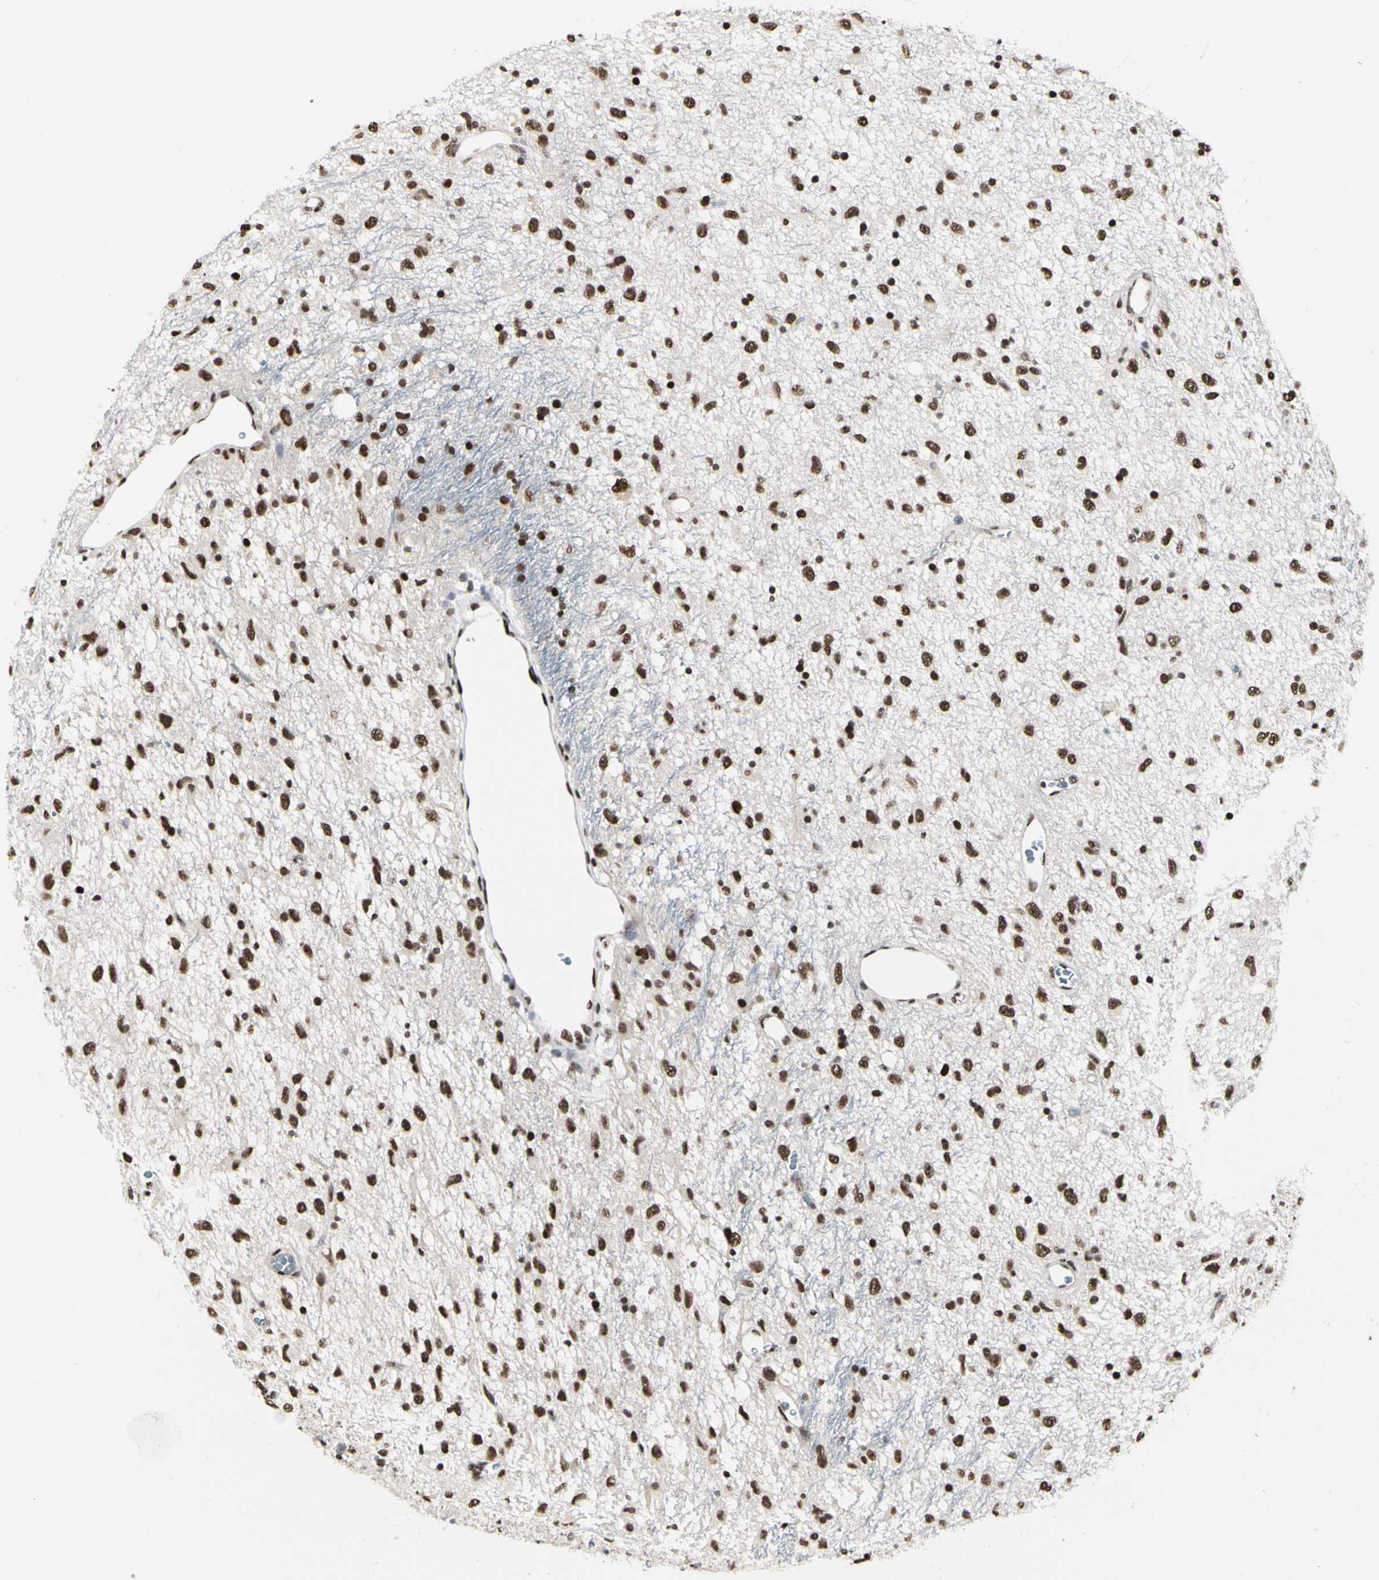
{"staining": {"intensity": "strong", "quantity": ">75%", "location": "nuclear"}, "tissue": "glioma", "cell_type": "Tumor cells", "image_type": "cancer", "snomed": [{"axis": "morphology", "description": "Glioma, malignant, Low grade"}, {"axis": "topography", "description": "Brain"}], "caption": "DAB (3,3'-diaminobenzidine) immunohistochemical staining of glioma shows strong nuclear protein positivity in approximately >75% of tumor cells.", "gene": "PRMT3", "patient": {"sex": "male", "age": 77}}